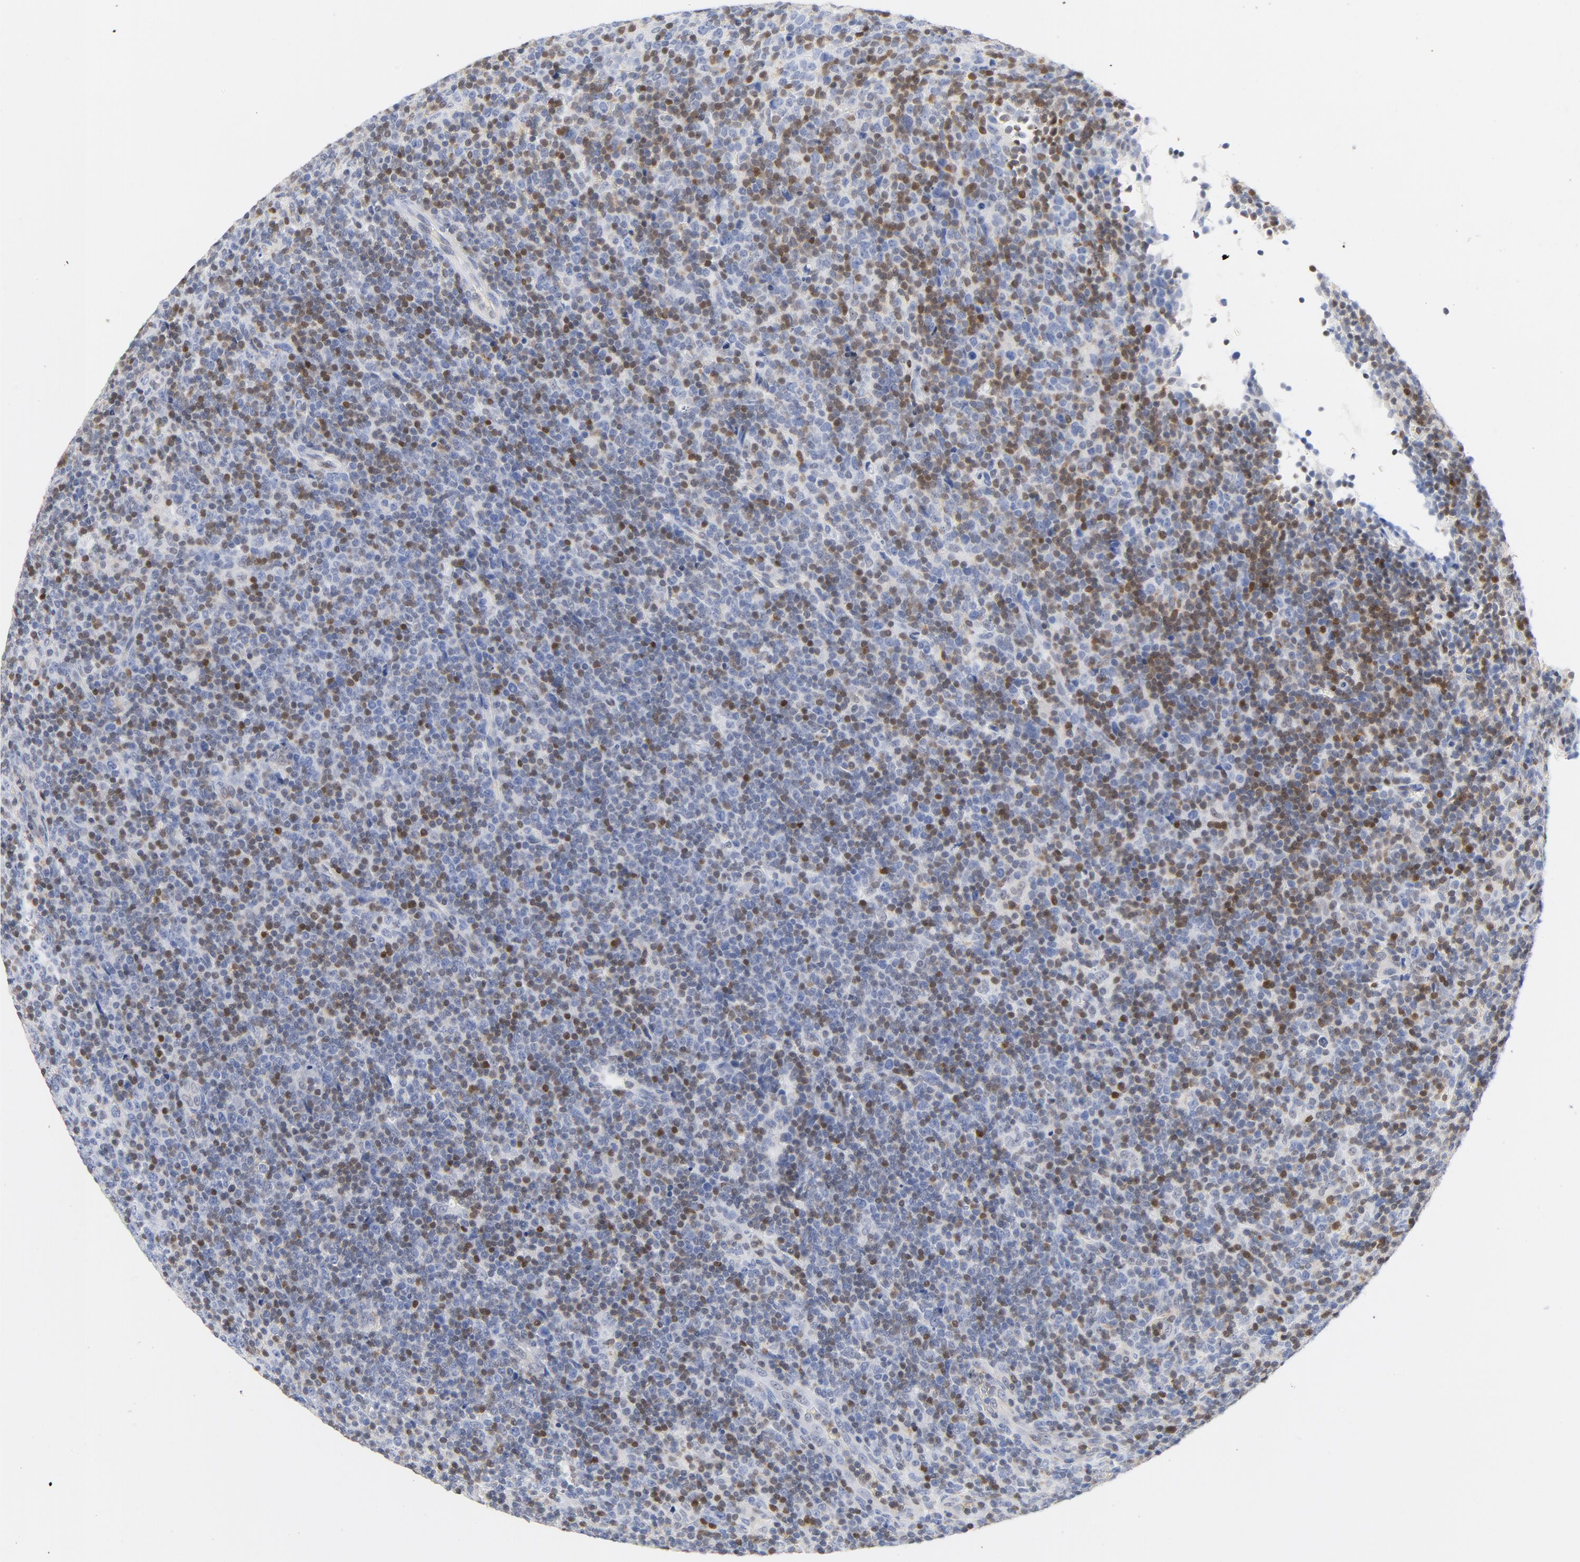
{"staining": {"intensity": "moderate", "quantity": "25%-75%", "location": "nuclear"}, "tissue": "lymphoma", "cell_type": "Tumor cells", "image_type": "cancer", "snomed": [{"axis": "morphology", "description": "Malignant lymphoma, non-Hodgkin's type, Low grade"}, {"axis": "topography", "description": "Lymph node"}], "caption": "A brown stain shows moderate nuclear expression of a protein in human low-grade malignant lymphoma, non-Hodgkin's type tumor cells. (Stains: DAB in brown, nuclei in blue, Microscopy: brightfield microscopy at high magnification).", "gene": "CDKN1B", "patient": {"sex": "male", "age": 70}}